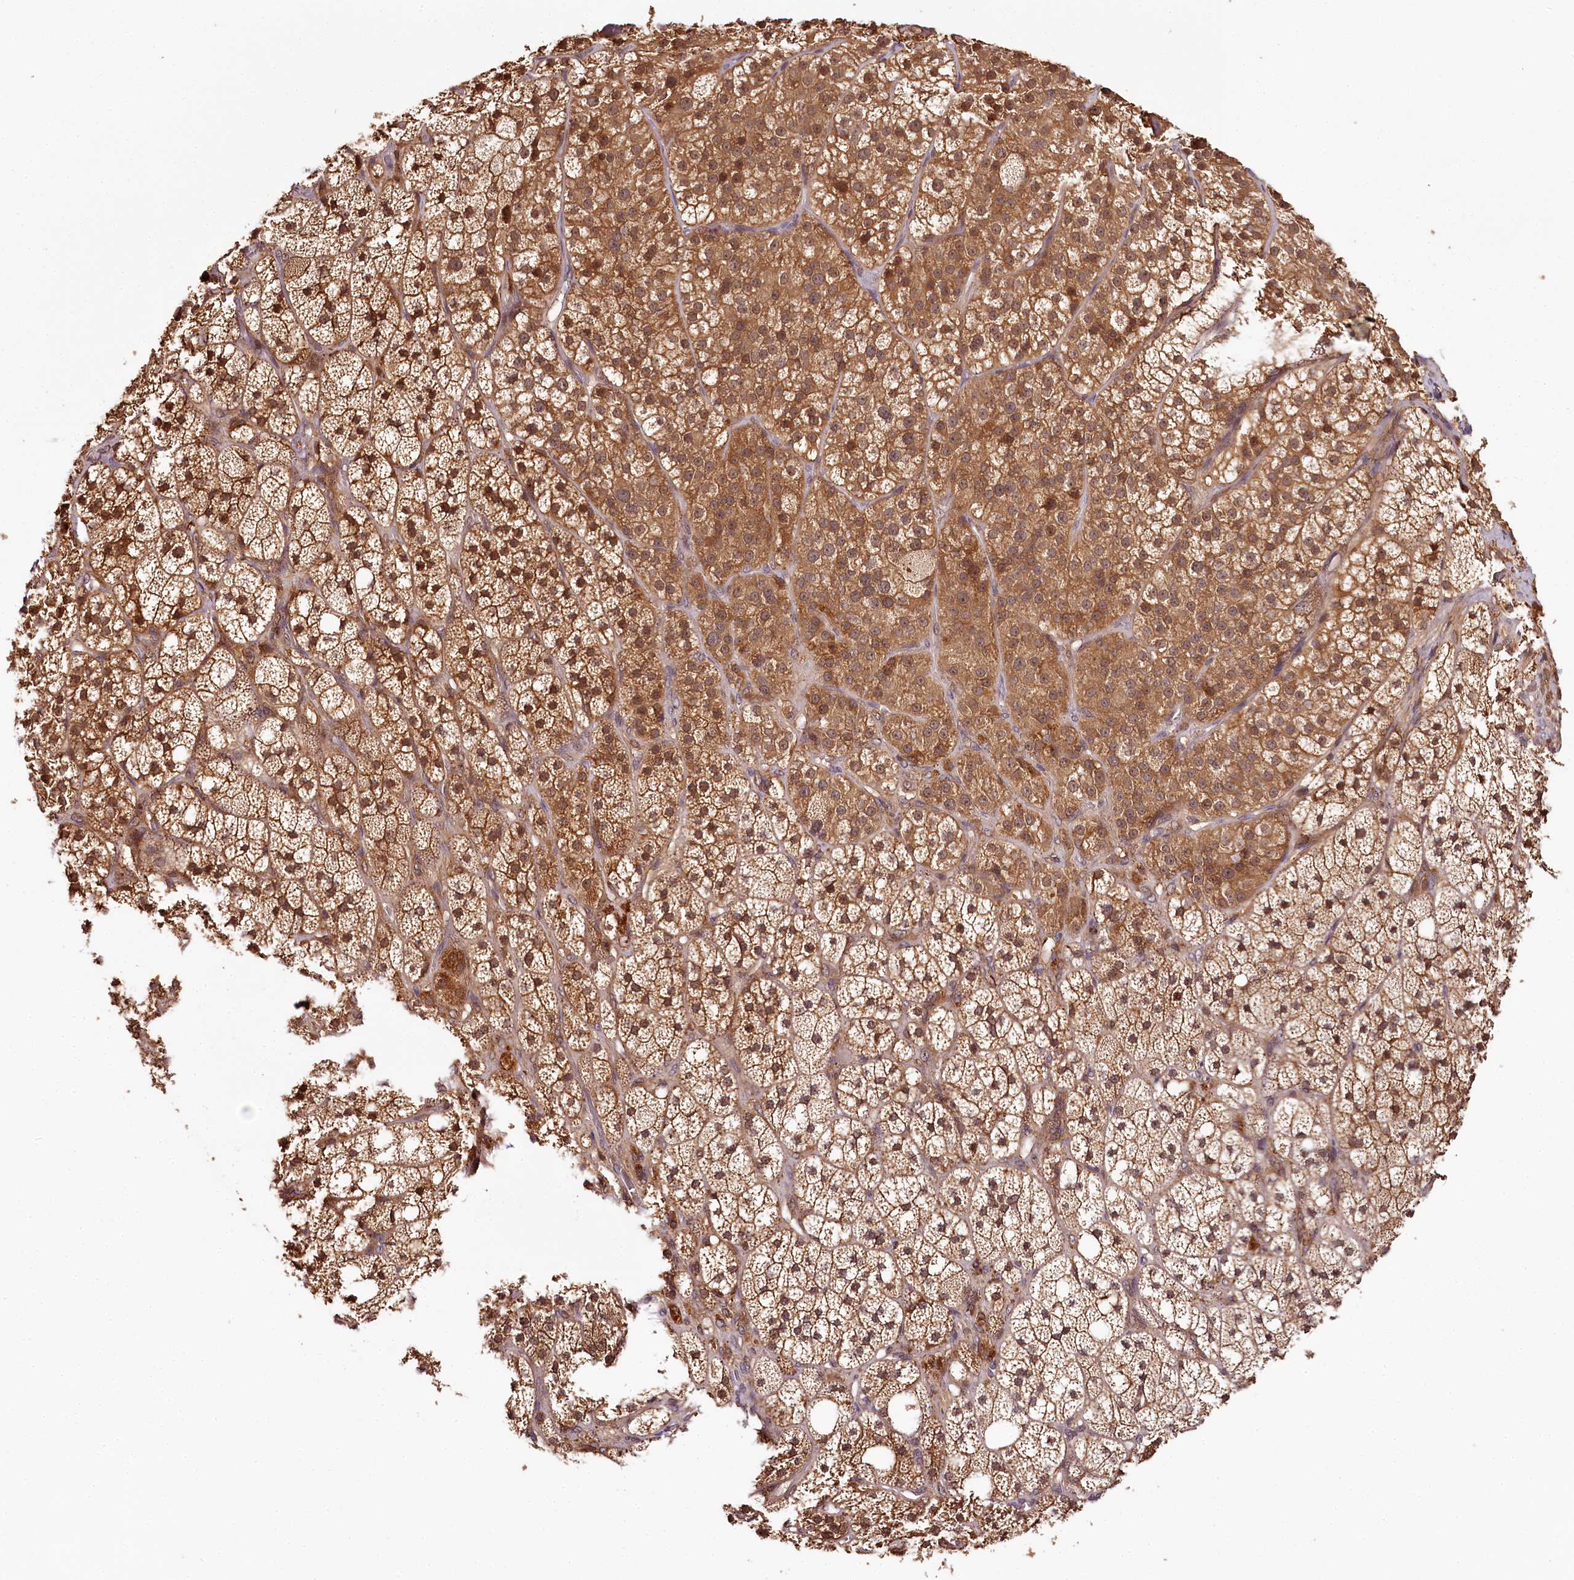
{"staining": {"intensity": "moderate", "quantity": ">75%", "location": "cytoplasmic/membranous,nuclear"}, "tissue": "adrenal gland", "cell_type": "Glandular cells", "image_type": "normal", "snomed": [{"axis": "morphology", "description": "Normal tissue, NOS"}, {"axis": "topography", "description": "Adrenal gland"}], "caption": "Adrenal gland stained with DAB IHC shows medium levels of moderate cytoplasmic/membranous,nuclear staining in about >75% of glandular cells.", "gene": "TTC12", "patient": {"sex": "male", "age": 61}}